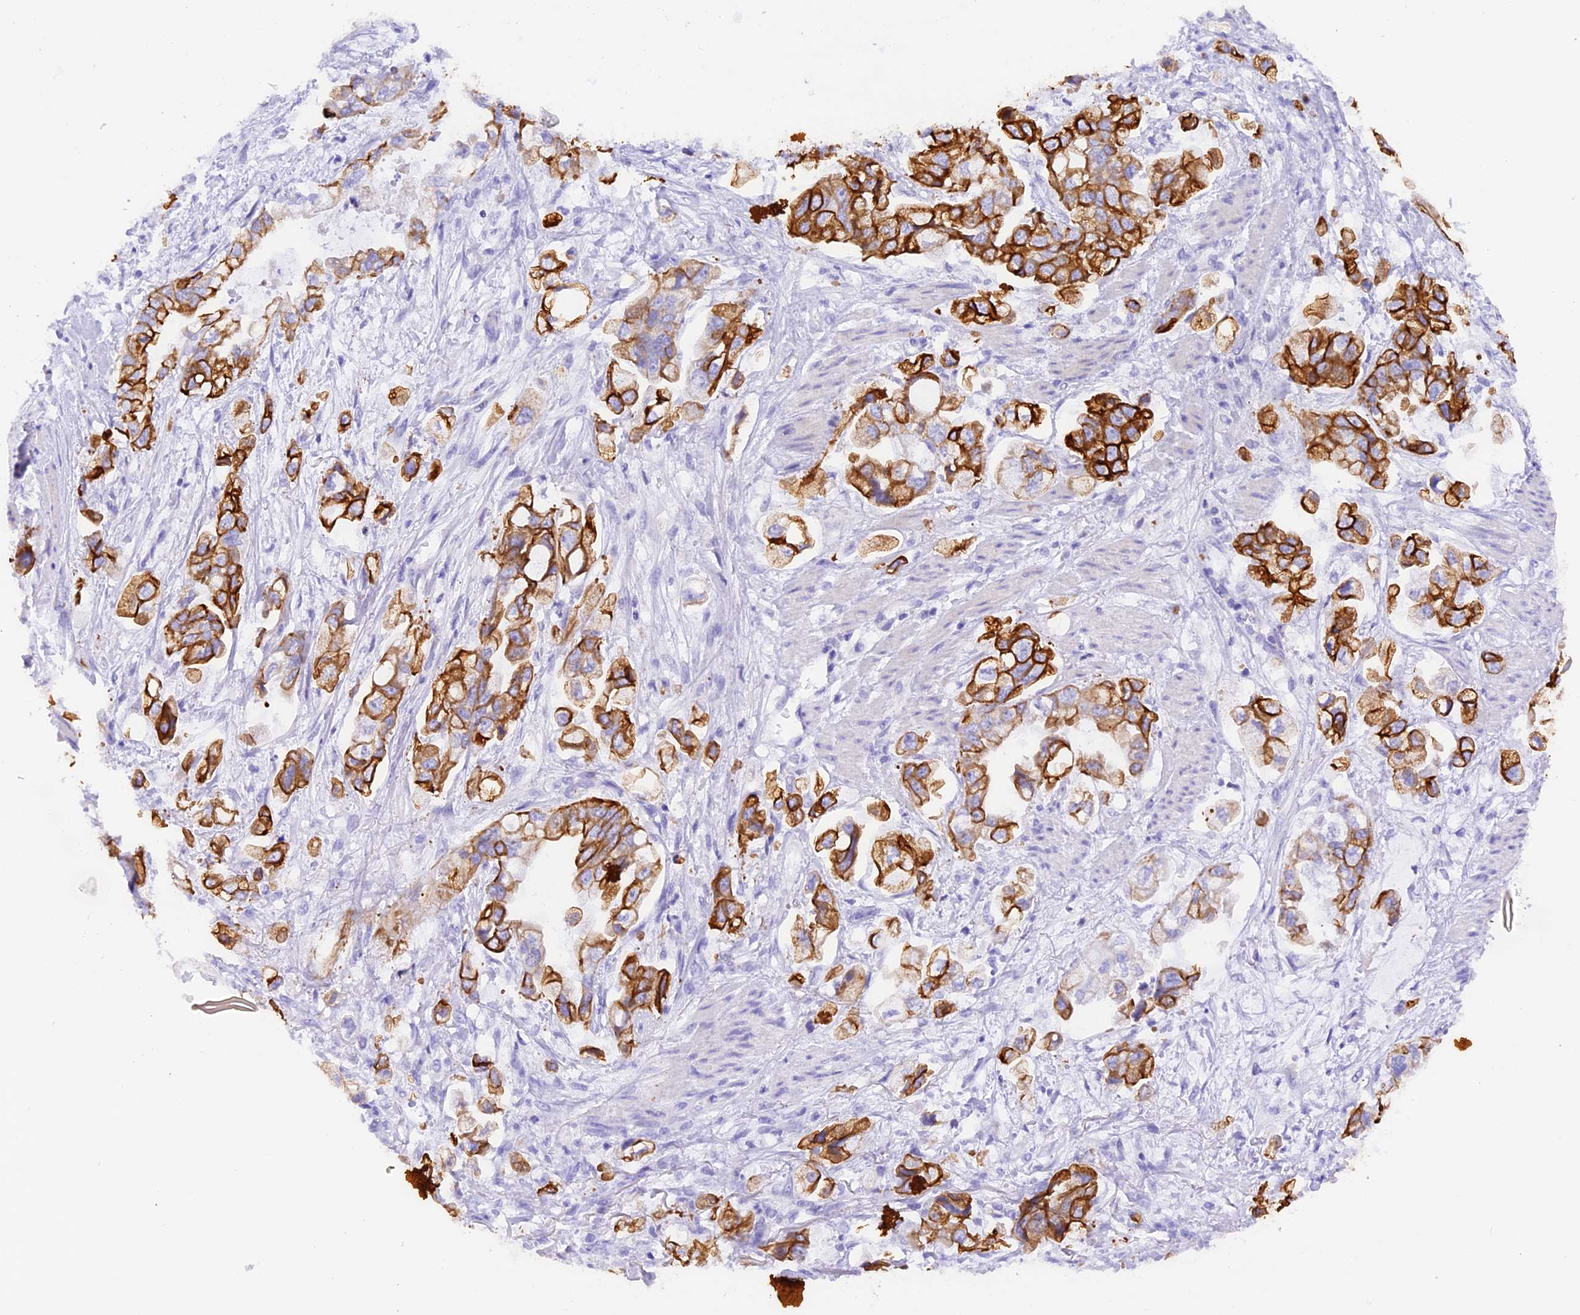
{"staining": {"intensity": "strong", "quantity": ">75%", "location": "cytoplasmic/membranous"}, "tissue": "stomach cancer", "cell_type": "Tumor cells", "image_type": "cancer", "snomed": [{"axis": "morphology", "description": "Adenocarcinoma, NOS"}, {"axis": "topography", "description": "Stomach"}], "caption": "Immunohistochemistry of stomach cancer reveals high levels of strong cytoplasmic/membranous staining in approximately >75% of tumor cells.", "gene": "PKIA", "patient": {"sex": "male", "age": 62}}